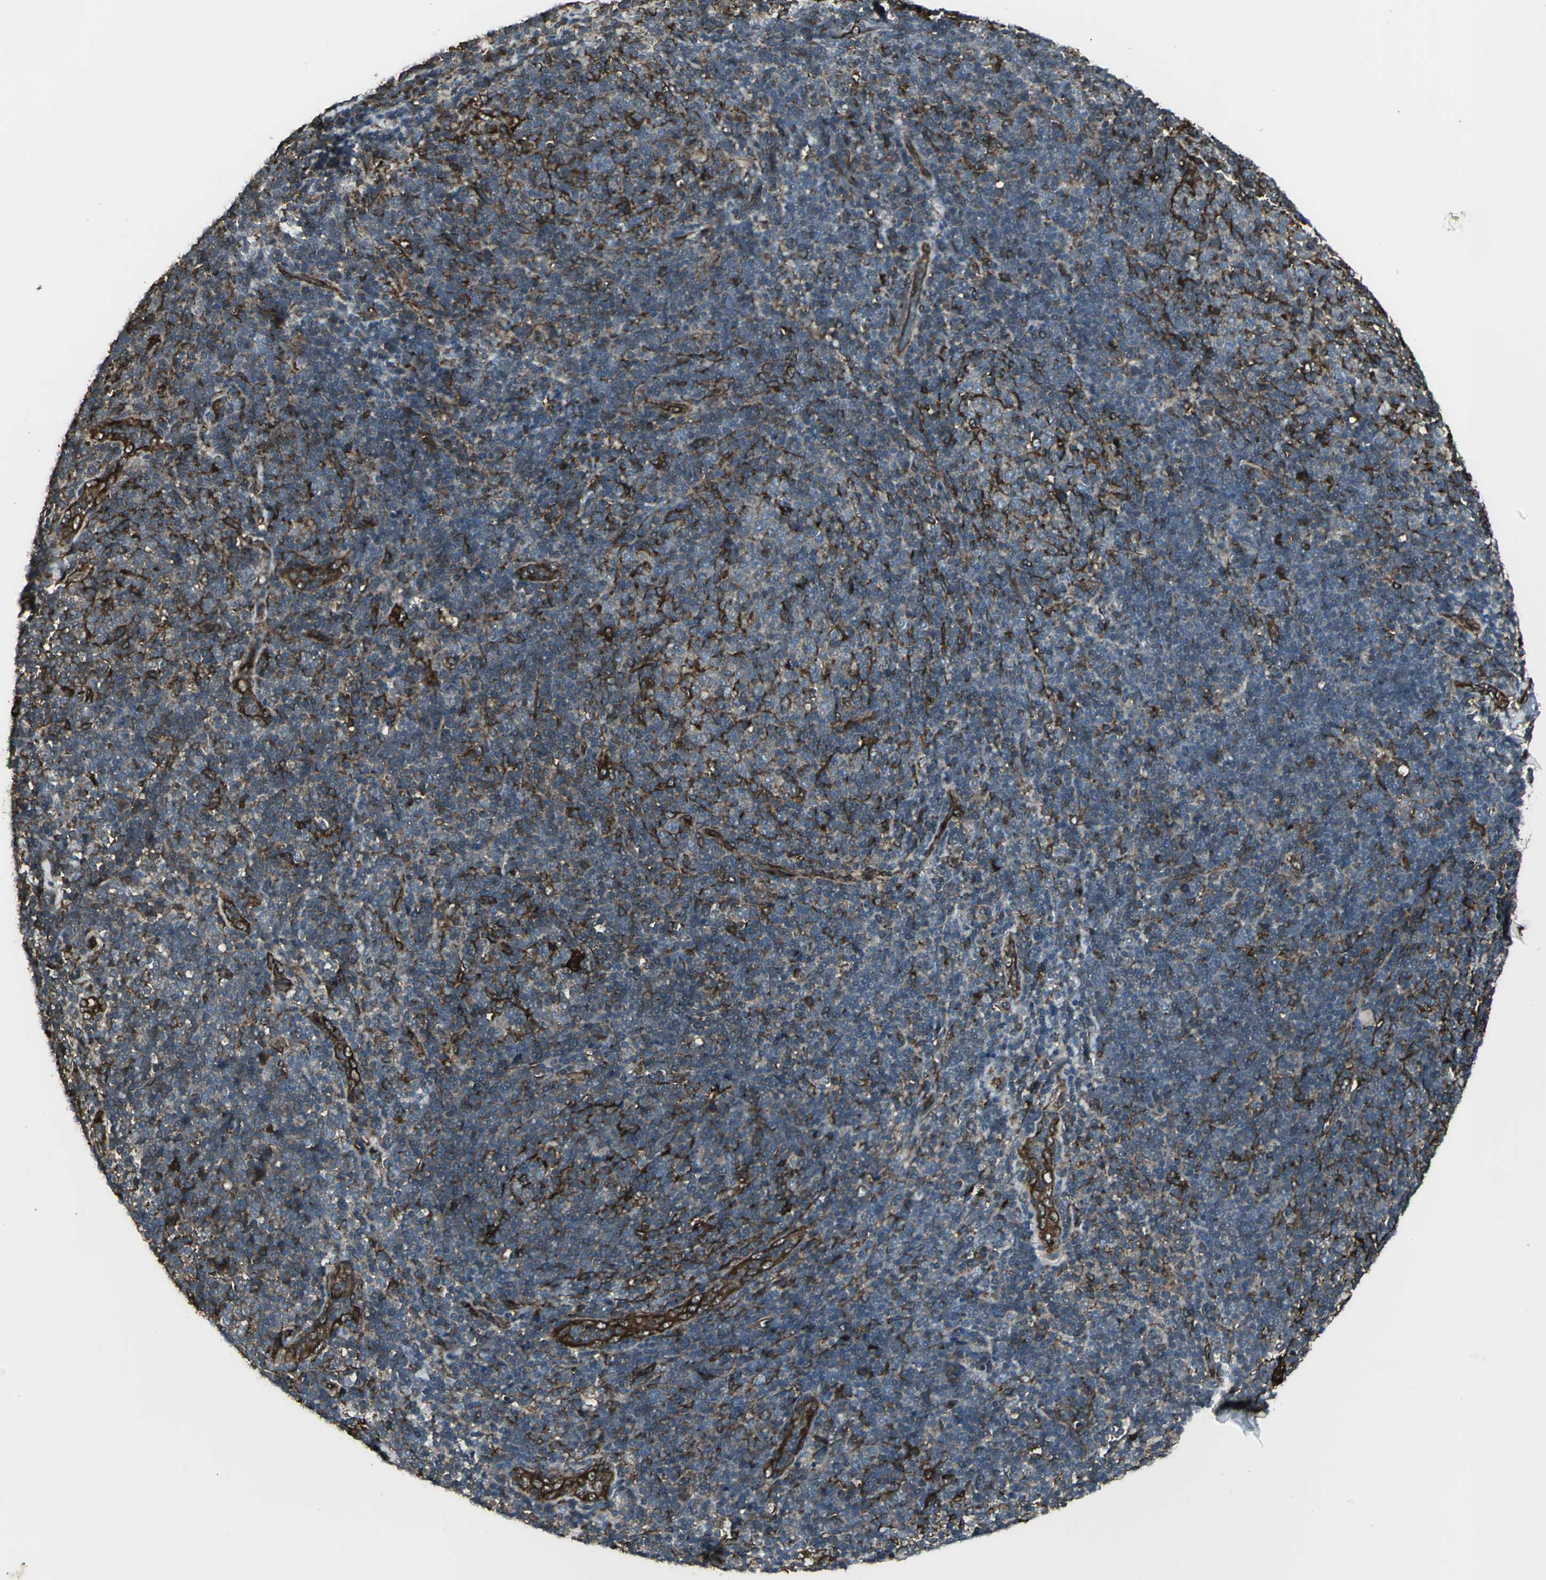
{"staining": {"intensity": "weak", "quantity": "25%-75%", "location": "cytoplasmic/membranous"}, "tissue": "lymphoma", "cell_type": "Tumor cells", "image_type": "cancer", "snomed": [{"axis": "morphology", "description": "Malignant lymphoma, non-Hodgkin's type, Low grade"}, {"axis": "topography", "description": "Lymph node"}], "caption": "Immunohistochemical staining of low-grade malignant lymphoma, non-Hodgkin's type demonstrates weak cytoplasmic/membranous protein expression in about 25%-75% of tumor cells. (DAB = brown stain, brightfield microscopy at high magnification).", "gene": "PRXL2B", "patient": {"sex": "male", "age": 70}}